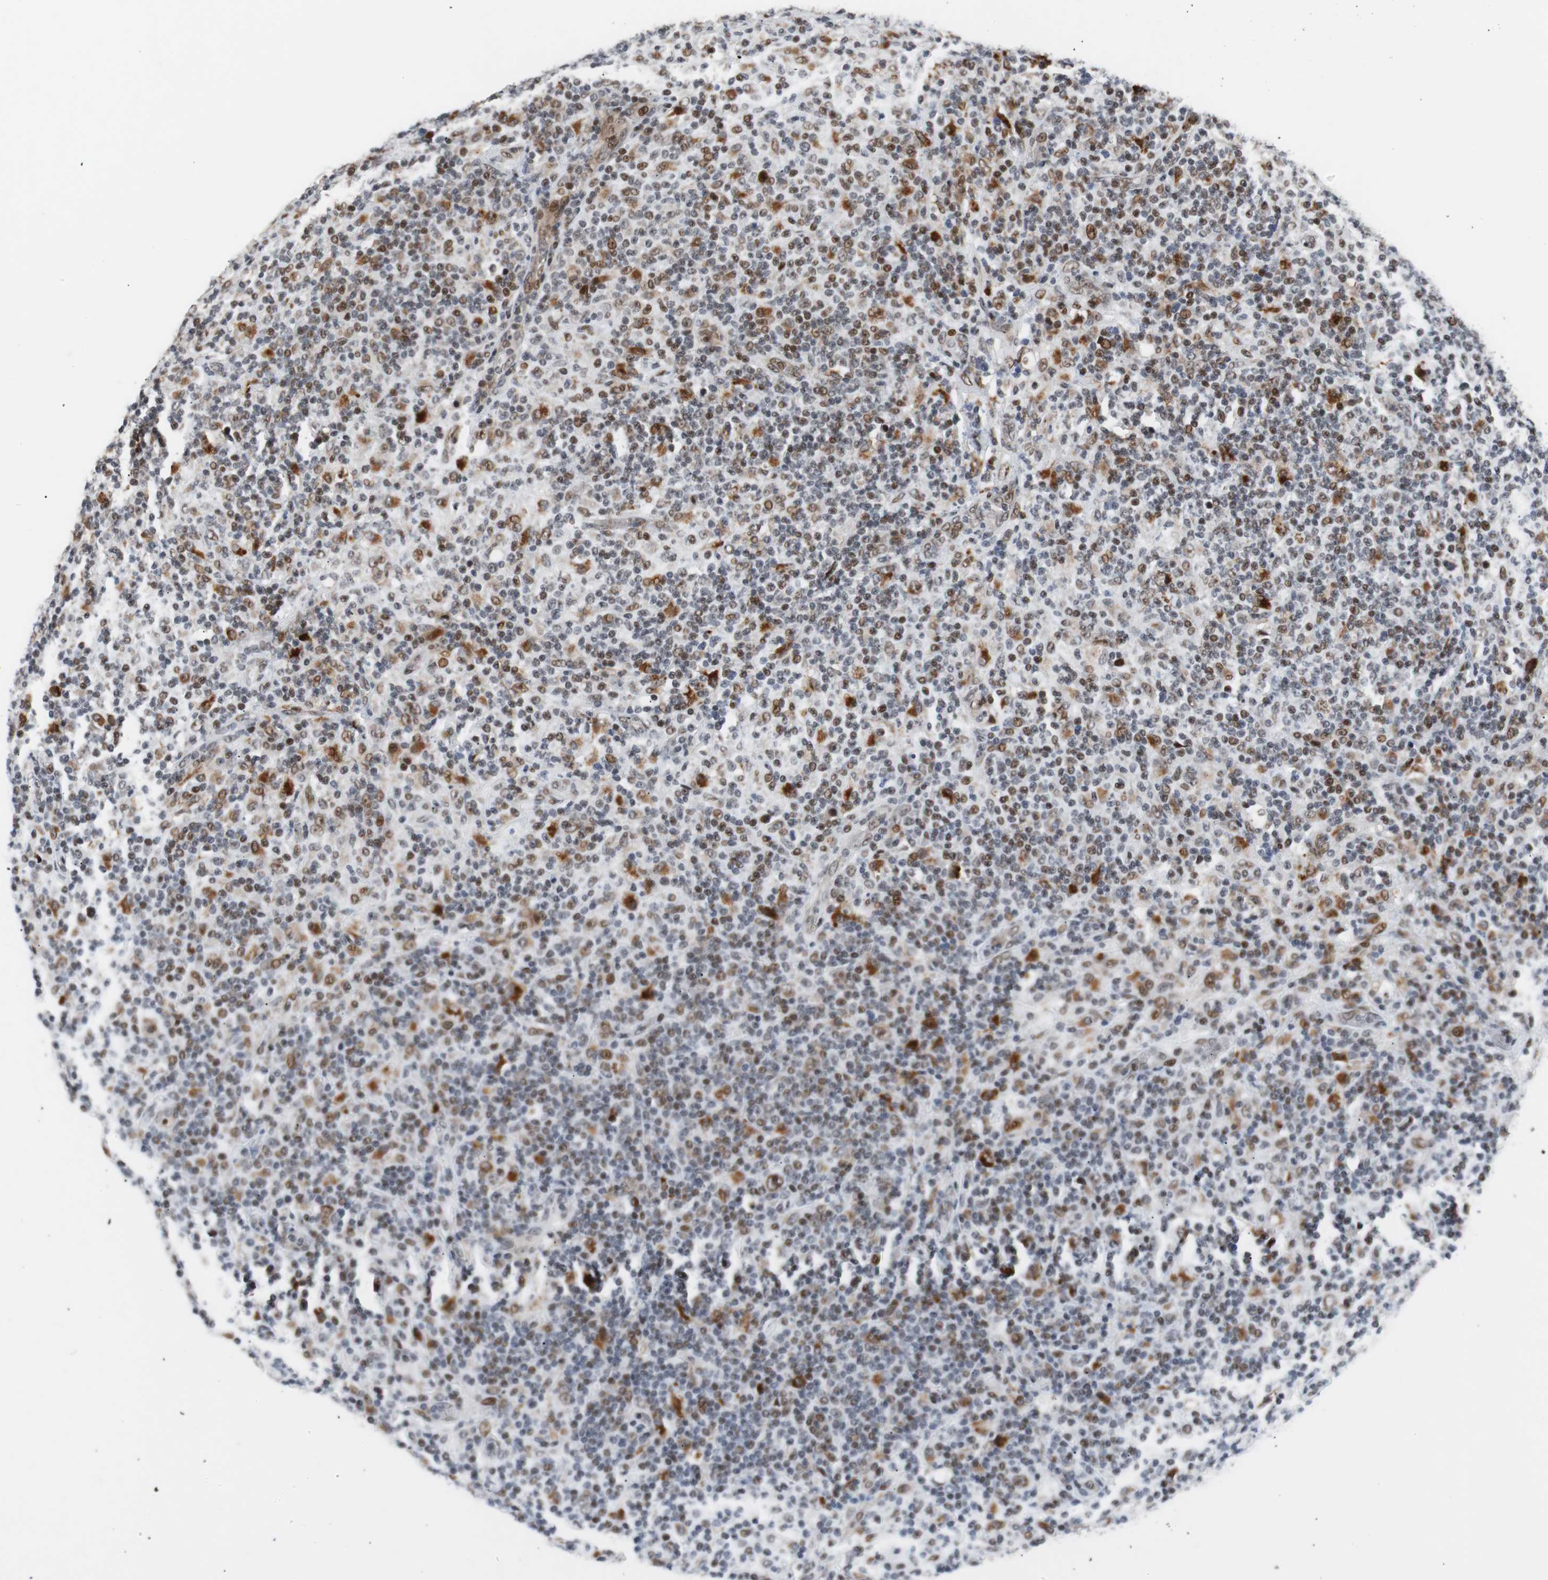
{"staining": {"intensity": "moderate", "quantity": "25%-75%", "location": "nuclear"}, "tissue": "lymphoma", "cell_type": "Tumor cells", "image_type": "cancer", "snomed": [{"axis": "morphology", "description": "Hodgkin's disease, NOS"}, {"axis": "topography", "description": "Lymph node"}], "caption": "Approximately 25%-75% of tumor cells in human Hodgkin's disease demonstrate moderate nuclear protein positivity as visualized by brown immunohistochemical staining.", "gene": "NBL1", "patient": {"sex": "male", "age": 70}}